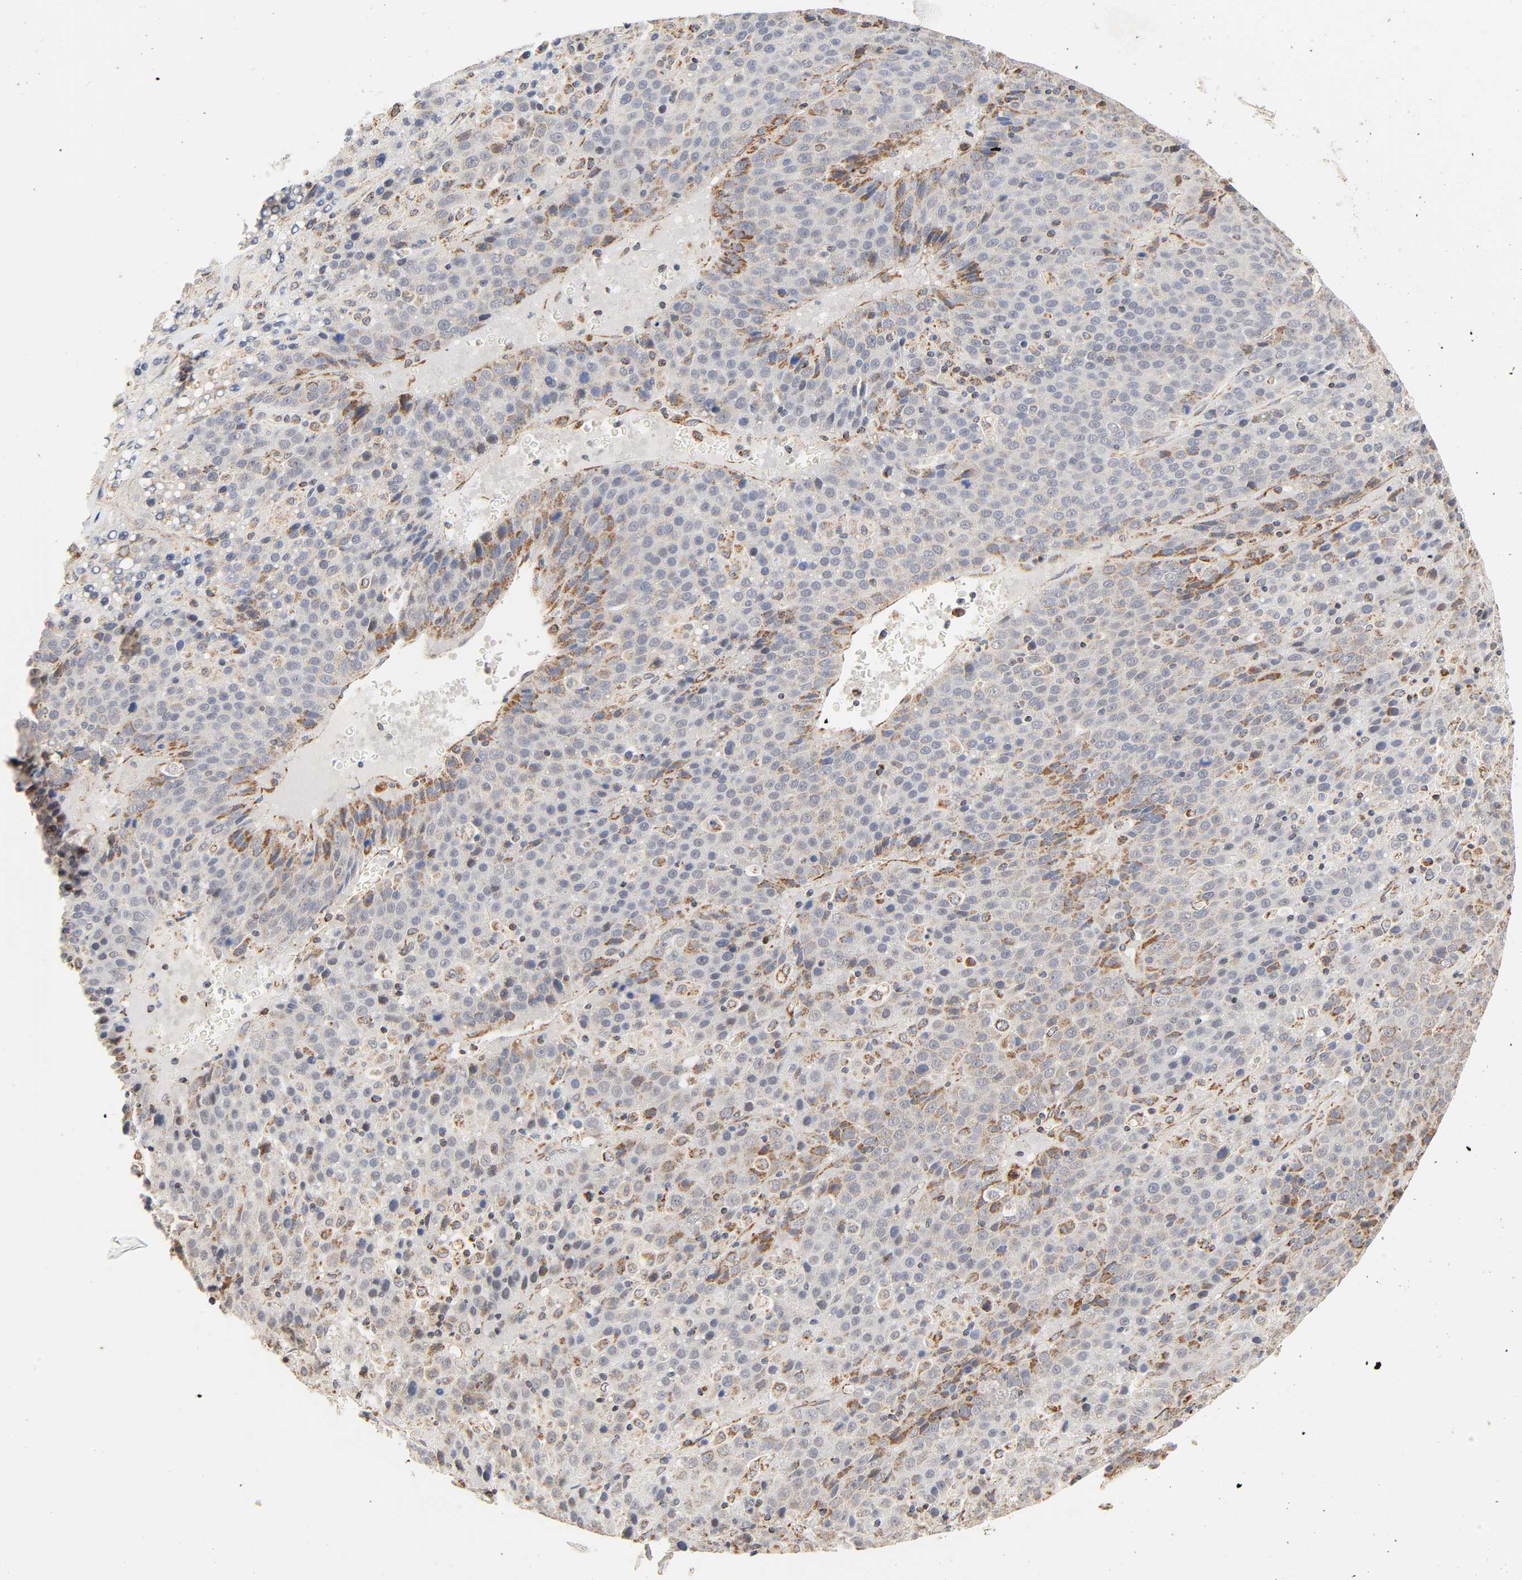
{"staining": {"intensity": "moderate", "quantity": "25%-75%", "location": "cytoplasmic/membranous"}, "tissue": "liver cancer", "cell_type": "Tumor cells", "image_type": "cancer", "snomed": [{"axis": "morphology", "description": "Carcinoma, Hepatocellular, NOS"}, {"axis": "topography", "description": "Liver"}], "caption": "An image of human liver hepatocellular carcinoma stained for a protein shows moderate cytoplasmic/membranous brown staining in tumor cells.", "gene": "ZMAT5", "patient": {"sex": "female", "age": 53}}